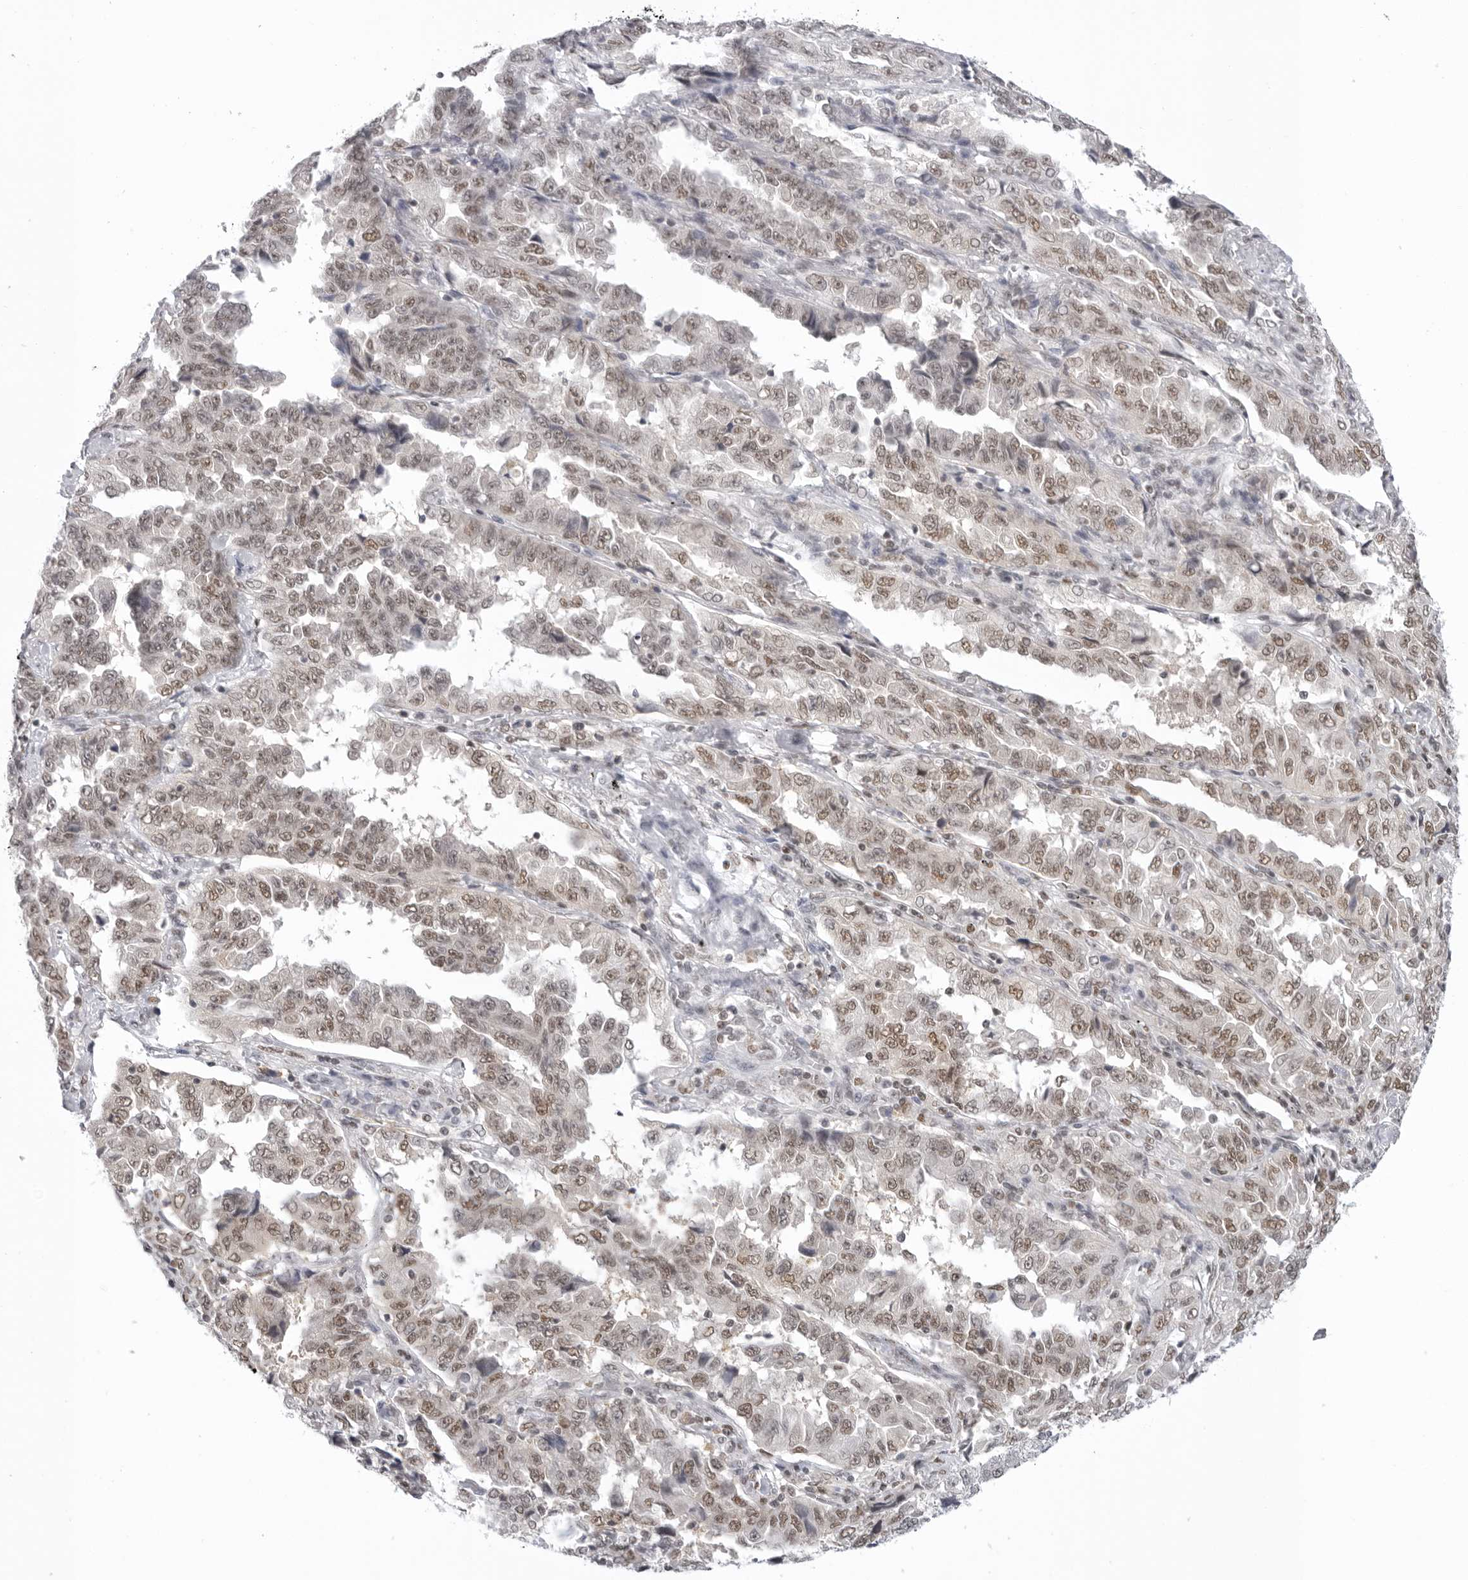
{"staining": {"intensity": "weak", "quantity": ">75%", "location": "nuclear"}, "tissue": "lung cancer", "cell_type": "Tumor cells", "image_type": "cancer", "snomed": [{"axis": "morphology", "description": "Adenocarcinoma, NOS"}, {"axis": "topography", "description": "Lung"}], "caption": "Immunohistochemistry image of neoplastic tissue: lung cancer stained using immunohistochemistry displays low levels of weak protein expression localized specifically in the nuclear of tumor cells, appearing as a nuclear brown color.", "gene": "RPA2", "patient": {"sex": "female", "age": 51}}